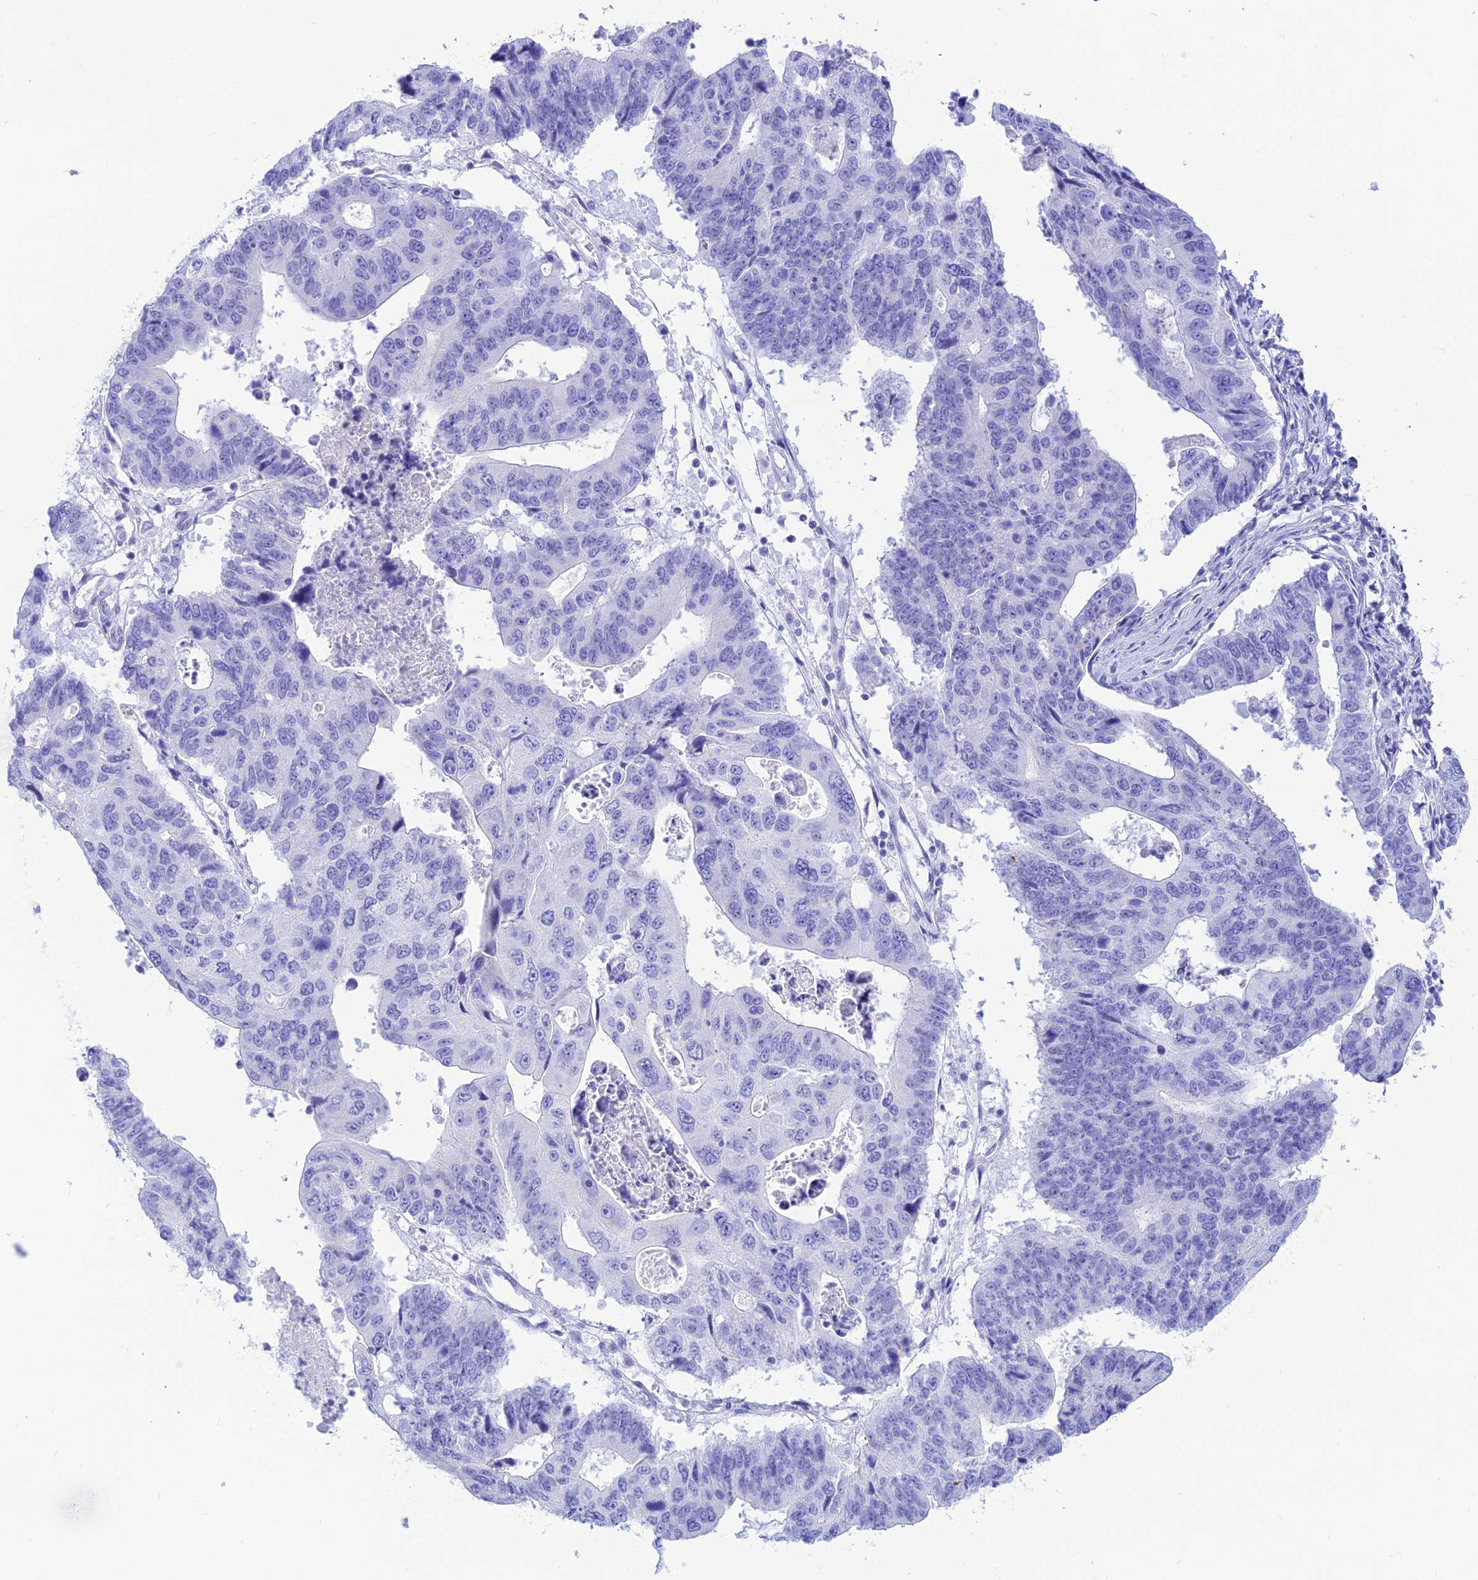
{"staining": {"intensity": "negative", "quantity": "none", "location": "none"}, "tissue": "stomach cancer", "cell_type": "Tumor cells", "image_type": "cancer", "snomed": [{"axis": "morphology", "description": "Adenocarcinoma, NOS"}, {"axis": "topography", "description": "Stomach"}], "caption": "High magnification brightfield microscopy of stomach adenocarcinoma stained with DAB (3,3'-diaminobenzidine) (brown) and counterstained with hematoxylin (blue): tumor cells show no significant positivity.", "gene": "PRNP", "patient": {"sex": "male", "age": 59}}